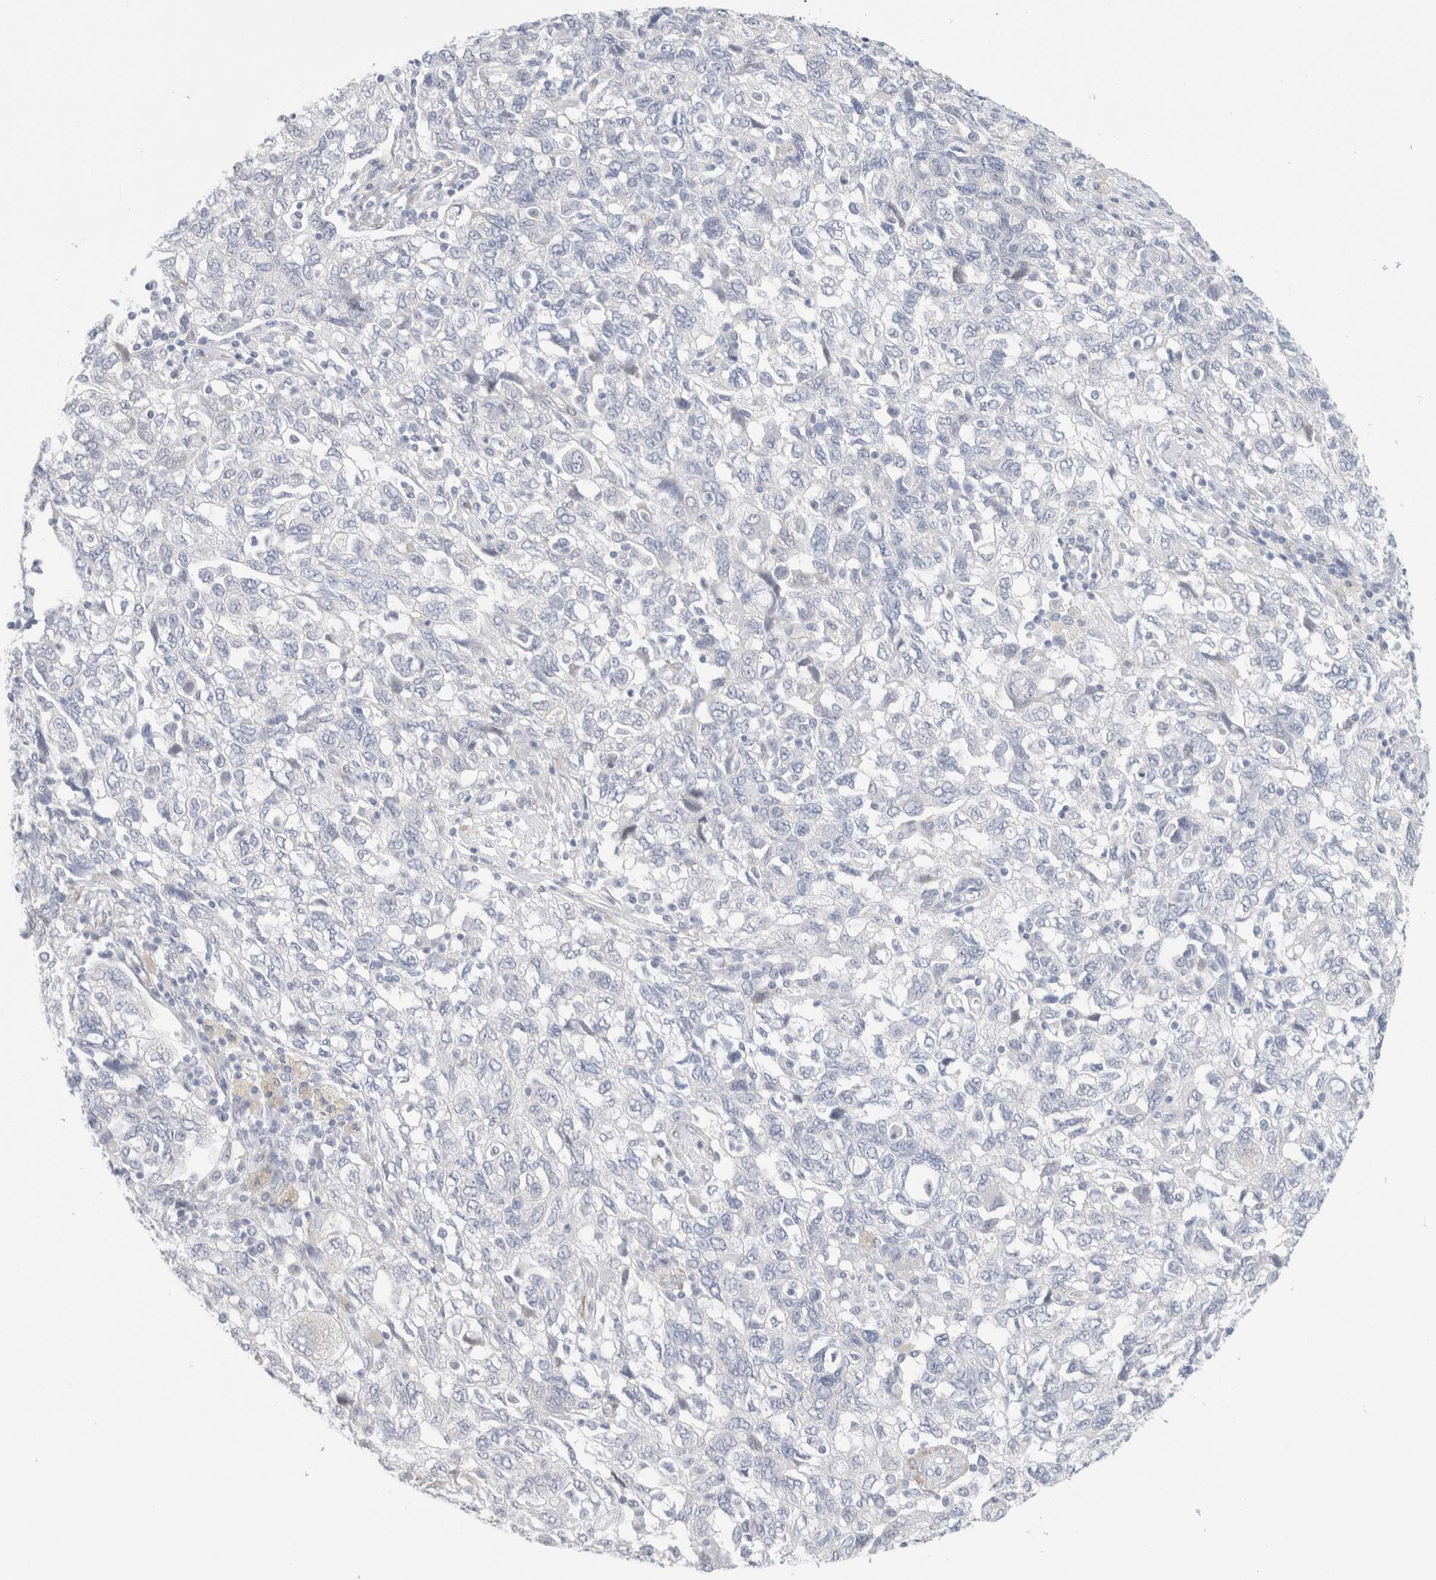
{"staining": {"intensity": "negative", "quantity": "none", "location": "none"}, "tissue": "ovarian cancer", "cell_type": "Tumor cells", "image_type": "cancer", "snomed": [{"axis": "morphology", "description": "Carcinoma, NOS"}, {"axis": "morphology", "description": "Cystadenocarcinoma, serous, NOS"}, {"axis": "topography", "description": "Ovary"}], "caption": "DAB (3,3'-diaminobenzidine) immunohistochemical staining of ovarian cancer (serous cystadenocarcinoma) demonstrates no significant staining in tumor cells.", "gene": "RTN4", "patient": {"sex": "female", "age": 69}}